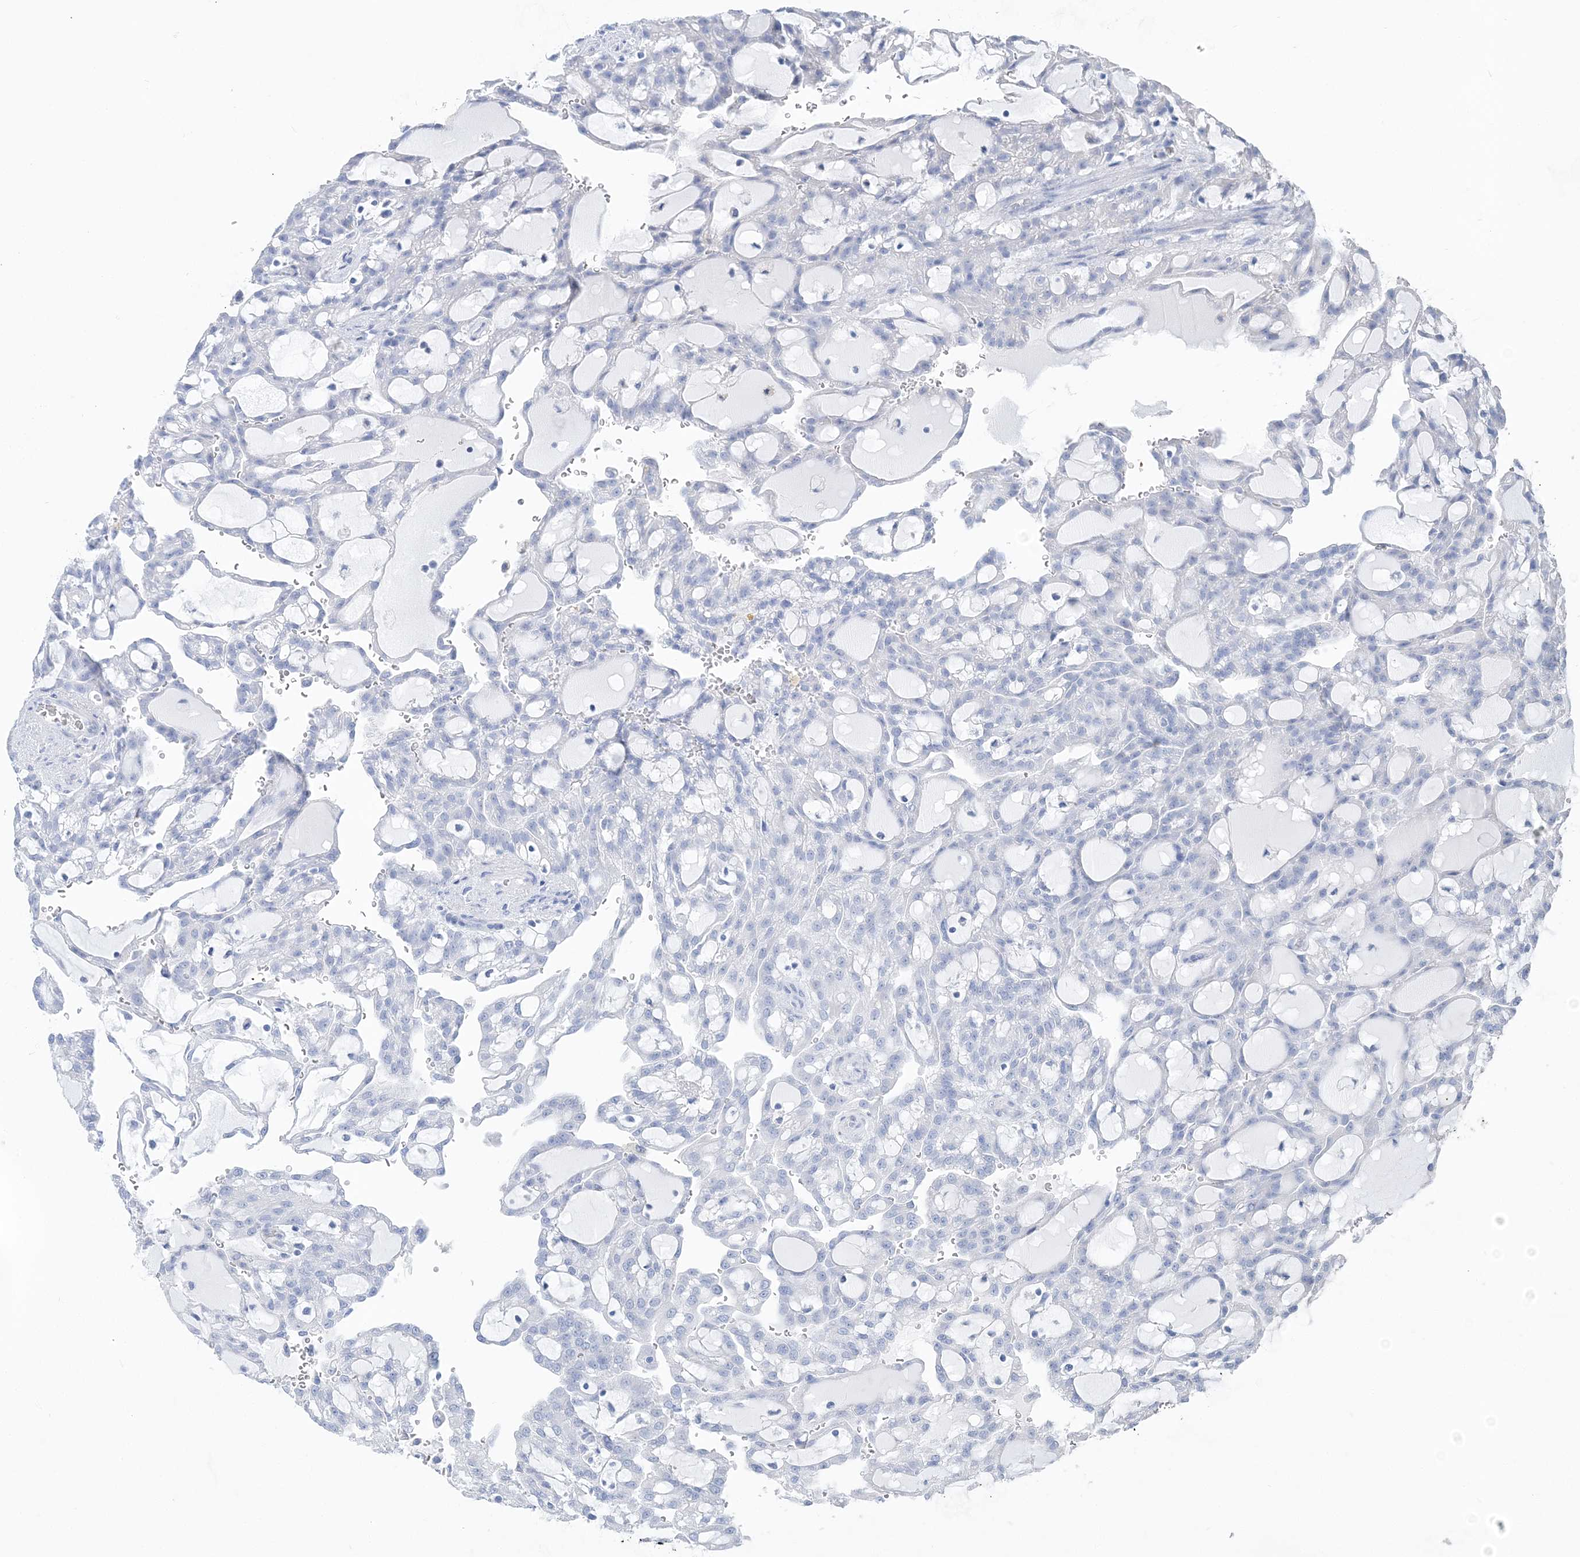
{"staining": {"intensity": "negative", "quantity": "none", "location": "none"}, "tissue": "renal cancer", "cell_type": "Tumor cells", "image_type": "cancer", "snomed": [{"axis": "morphology", "description": "Adenocarcinoma, NOS"}, {"axis": "topography", "description": "Kidney"}], "caption": "Tumor cells show no significant positivity in adenocarcinoma (renal).", "gene": "TSPYL6", "patient": {"sex": "male", "age": 63}}